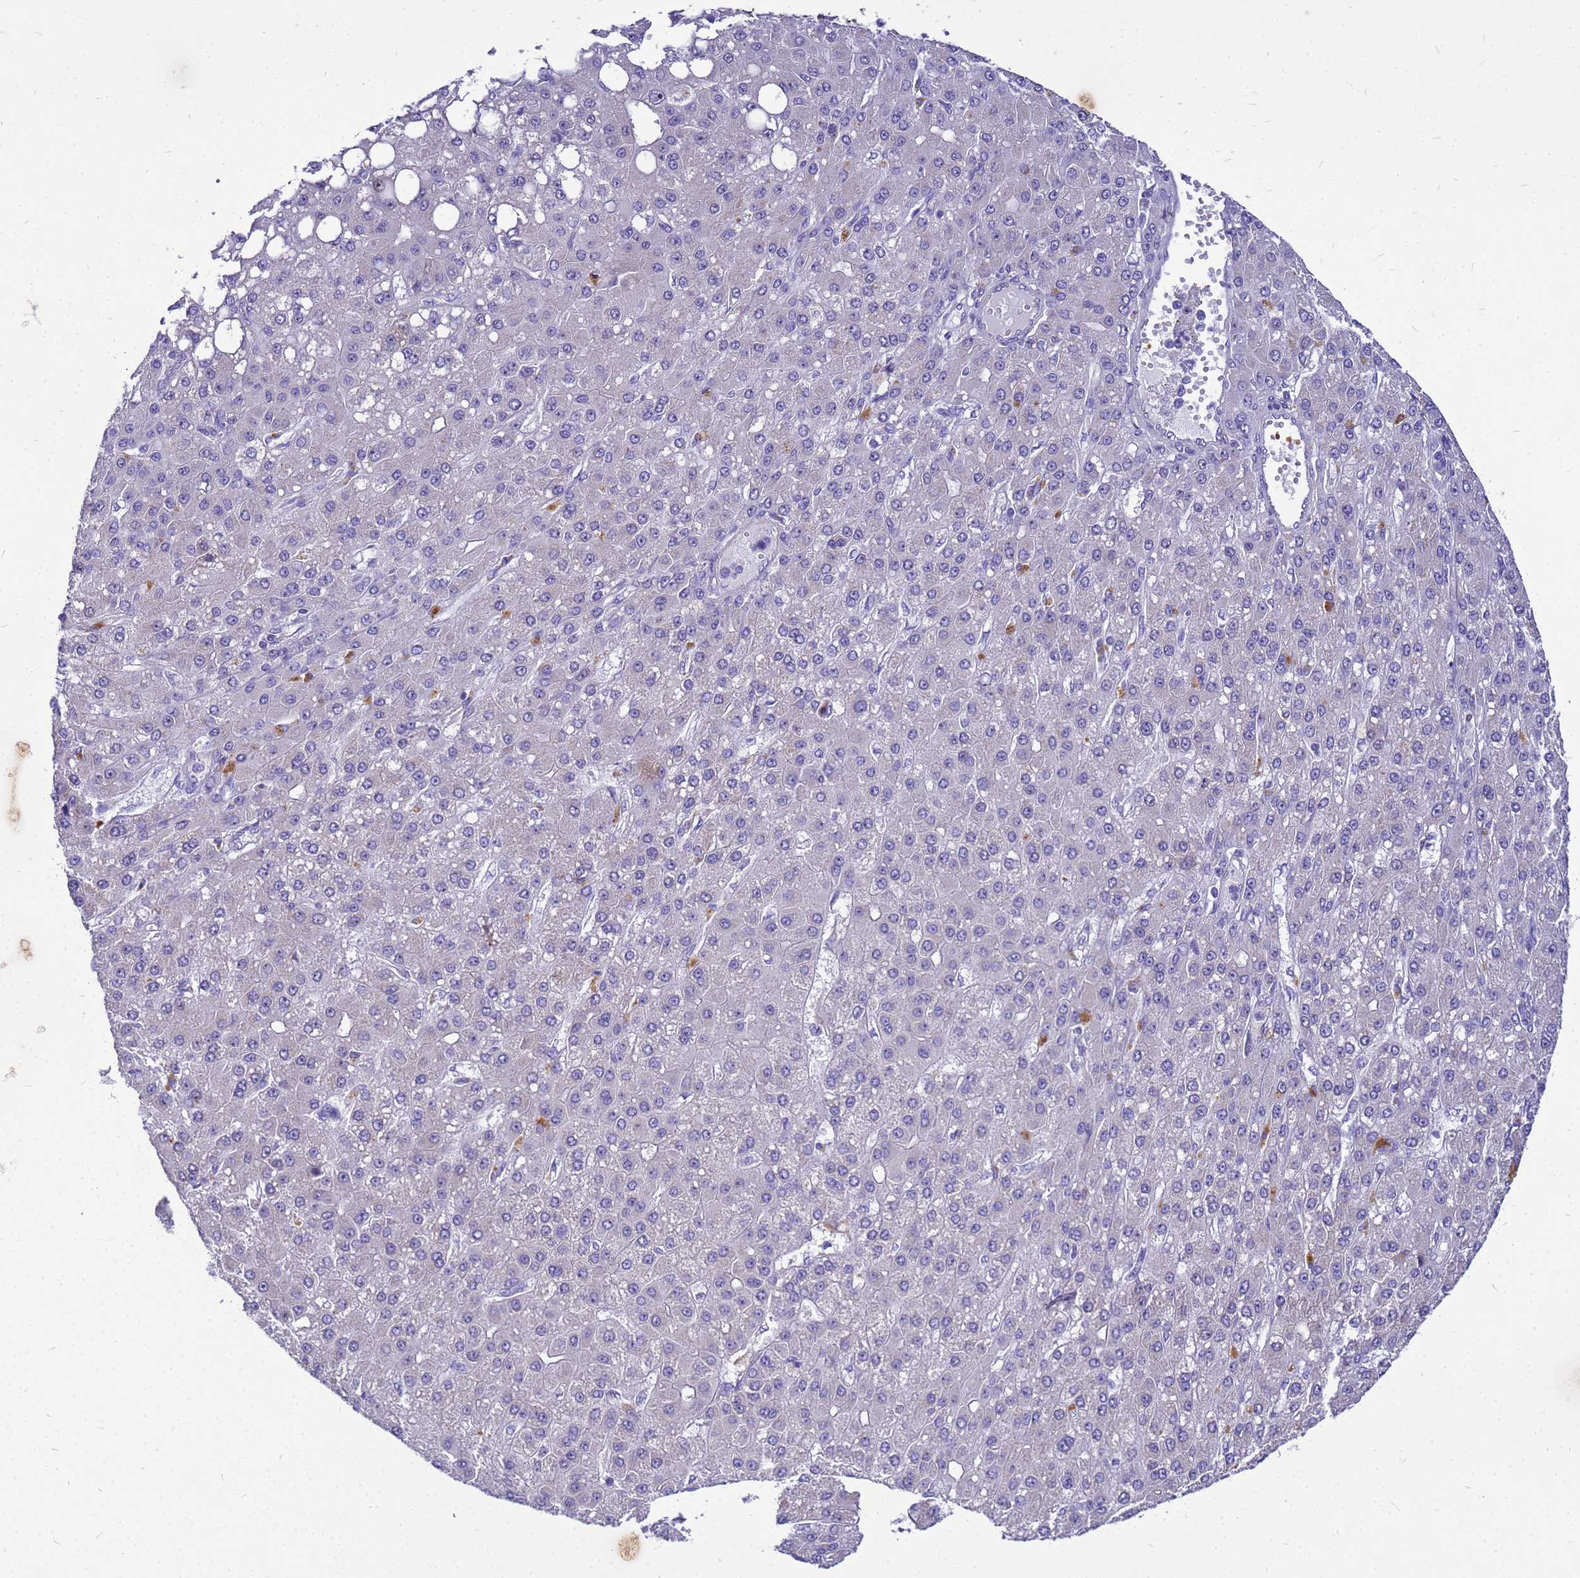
{"staining": {"intensity": "negative", "quantity": "none", "location": "none"}, "tissue": "liver cancer", "cell_type": "Tumor cells", "image_type": "cancer", "snomed": [{"axis": "morphology", "description": "Carcinoma, Hepatocellular, NOS"}, {"axis": "topography", "description": "Liver"}], "caption": "High magnification brightfield microscopy of liver cancer (hepatocellular carcinoma) stained with DAB (brown) and counterstained with hematoxylin (blue): tumor cells show no significant expression. (DAB immunohistochemistry (IHC) visualized using brightfield microscopy, high magnification).", "gene": "POP7", "patient": {"sex": "male", "age": 67}}